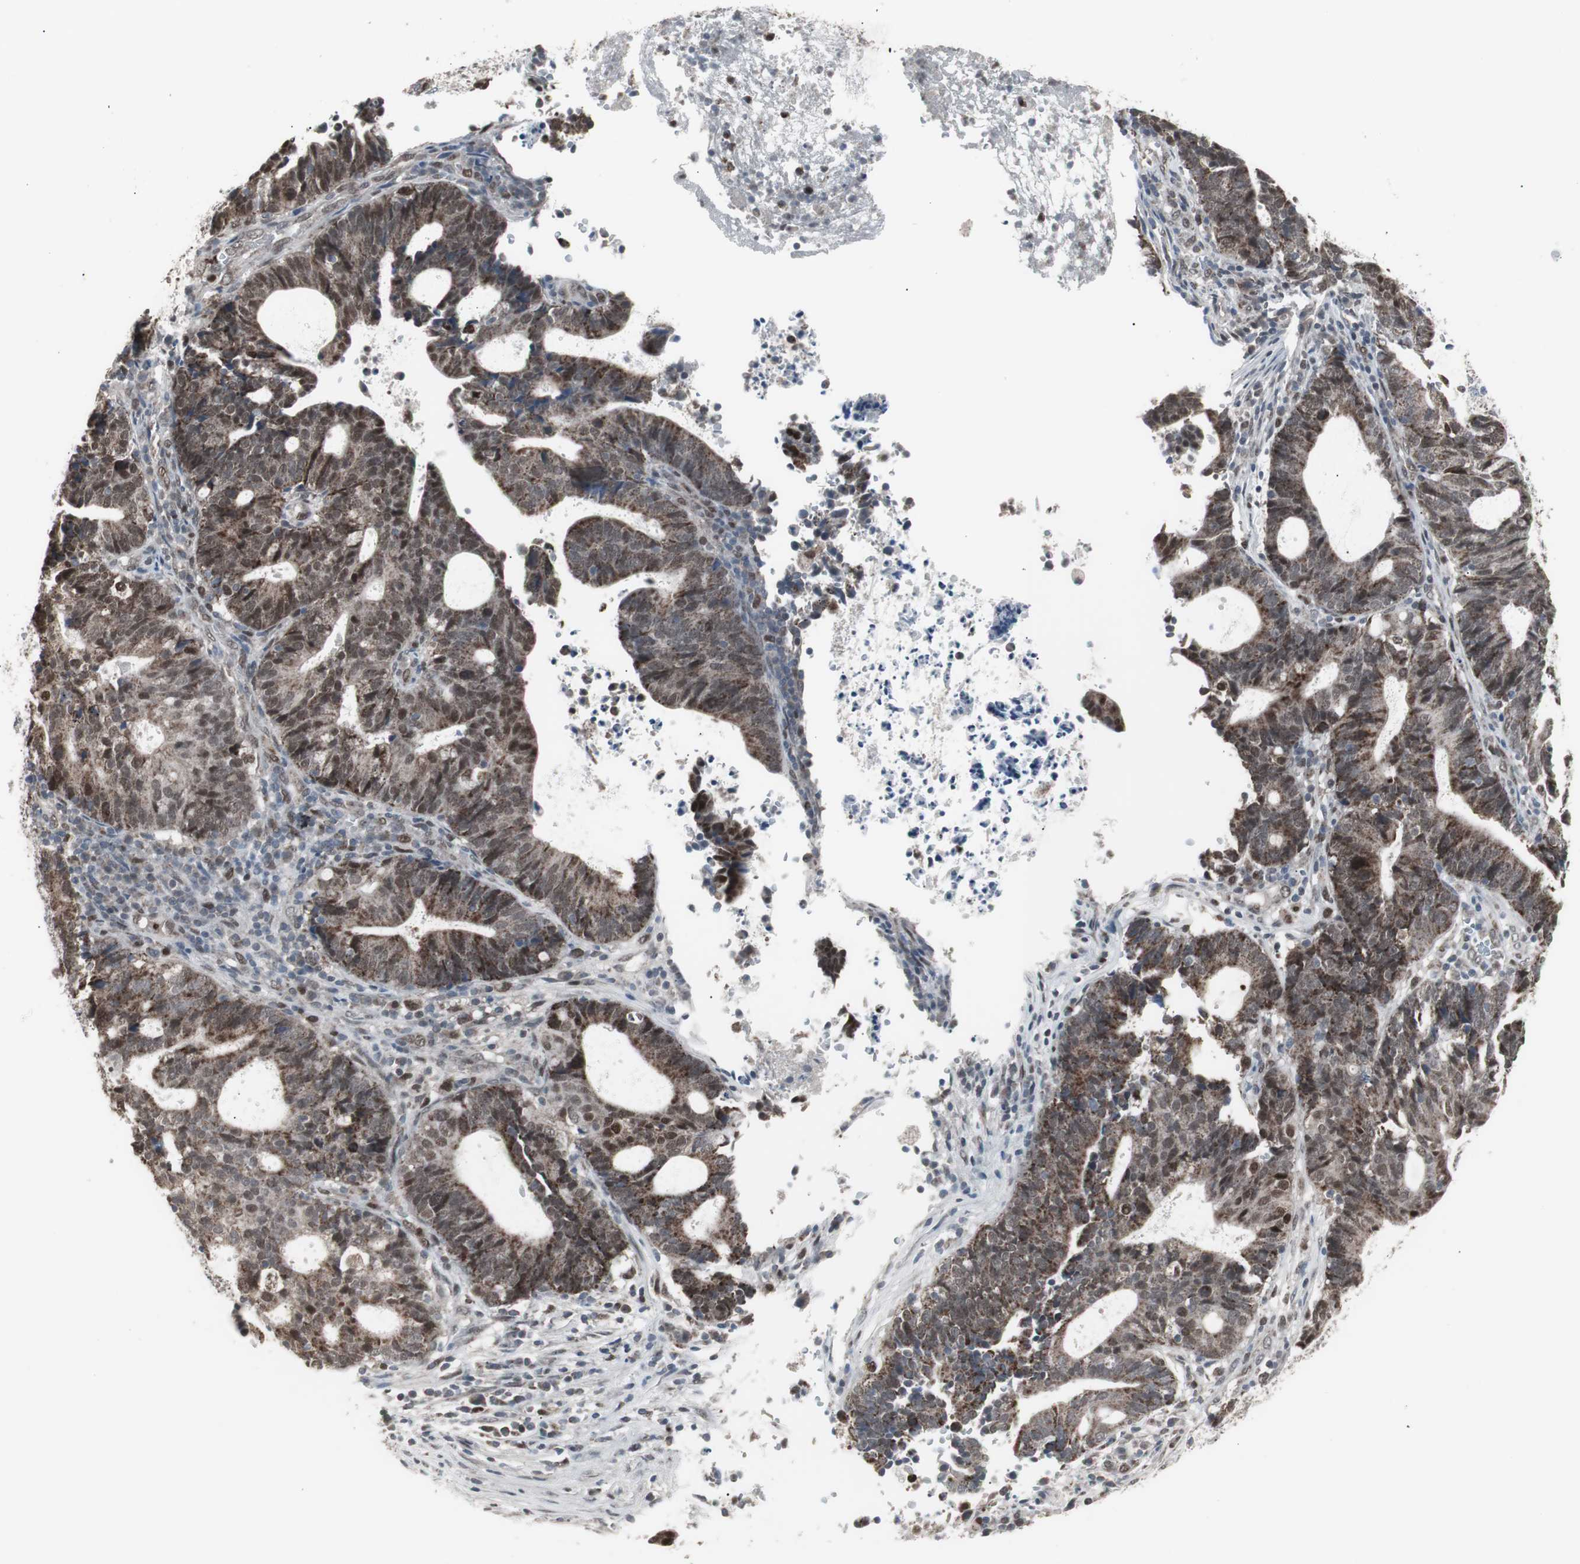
{"staining": {"intensity": "moderate", "quantity": ">75%", "location": "cytoplasmic/membranous,nuclear"}, "tissue": "endometrial cancer", "cell_type": "Tumor cells", "image_type": "cancer", "snomed": [{"axis": "morphology", "description": "Adenocarcinoma, NOS"}, {"axis": "topography", "description": "Uterus"}], "caption": "A brown stain shows moderate cytoplasmic/membranous and nuclear staining of a protein in endometrial adenocarcinoma tumor cells.", "gene": "RXRA", "patient": {"sex": "female", "age": 83}}